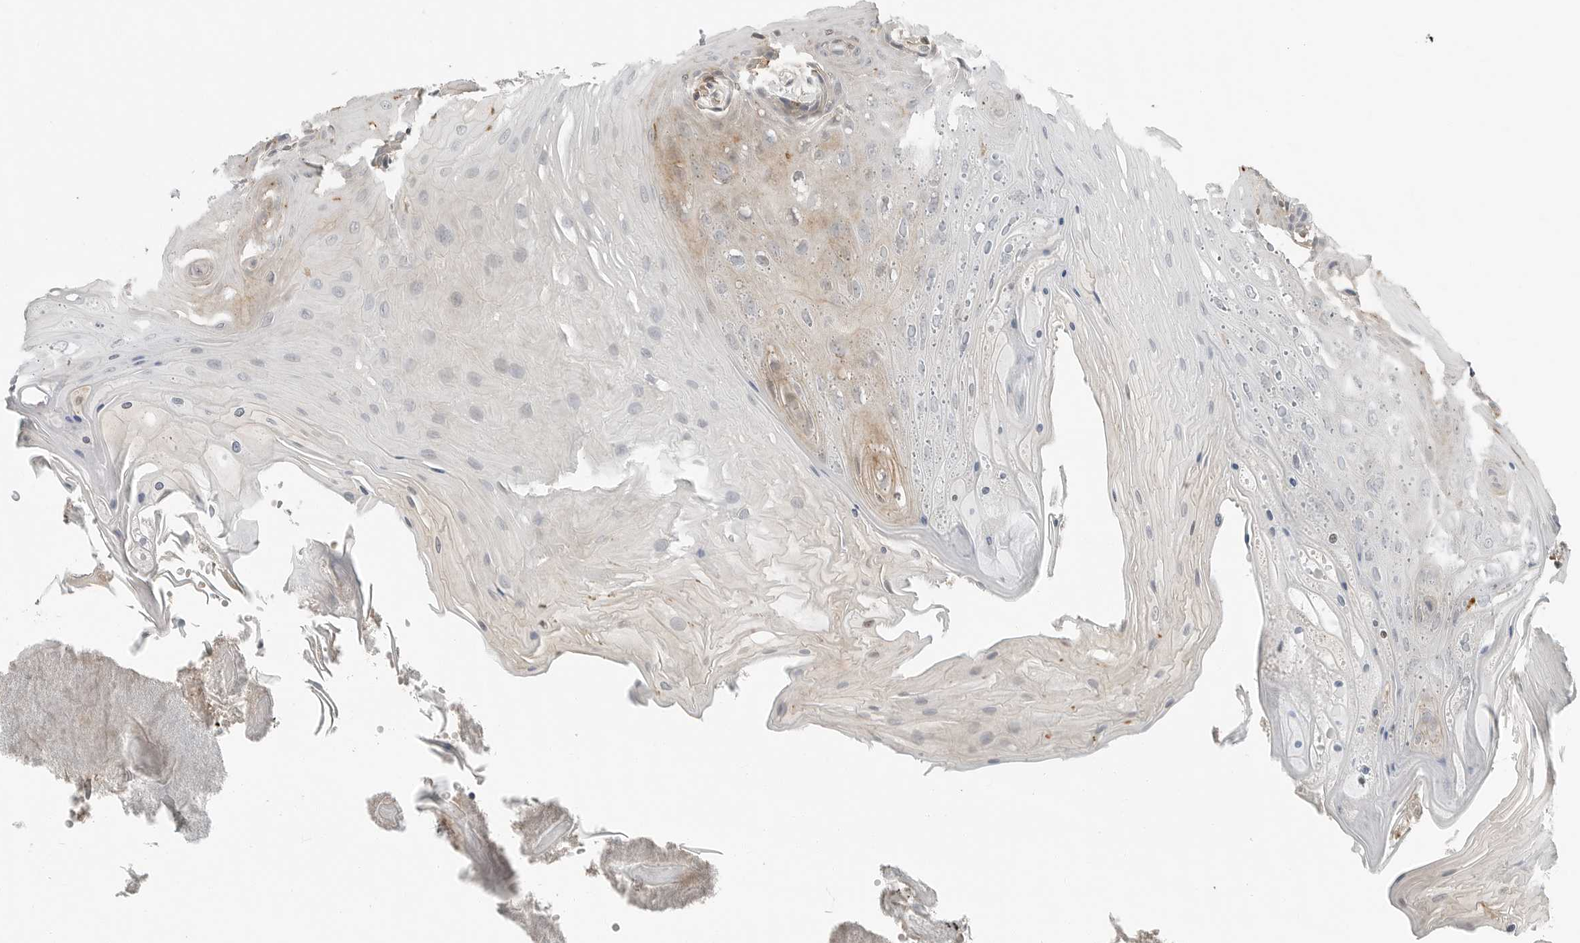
{"staining": {"intensity": "weak", "quantity": "<25%", "location": "cytoplasmic/membranous"}, "tissue": "oral mucosa", "cell_type": "Squamous epithelial cells", "image_type": "normal", "snomed": [{"axis": "morphology", "description": "Normal tissue, NOS"}, {"axis": "morphology", "description": "Squamous cell carcinoma, NOS"}, {"axis": "topography", "description": "Skeletal muscle"}, {"axis": "topography", "description": "Oral tissue"}, {"axis": "topography", "description": "Salivary gland"}, {"axis": "topography", "description": "Head-Neck"}], "caption": "Squamous epithelial cells show no significant protein positivity in normal oral mucosa. (Brightfield microscopy of DAB (3,3'-diaminobenzidine) IHC at high magnification).", "gene": "LEFTY2", "patient": {"sex": "male", "age": 54}}